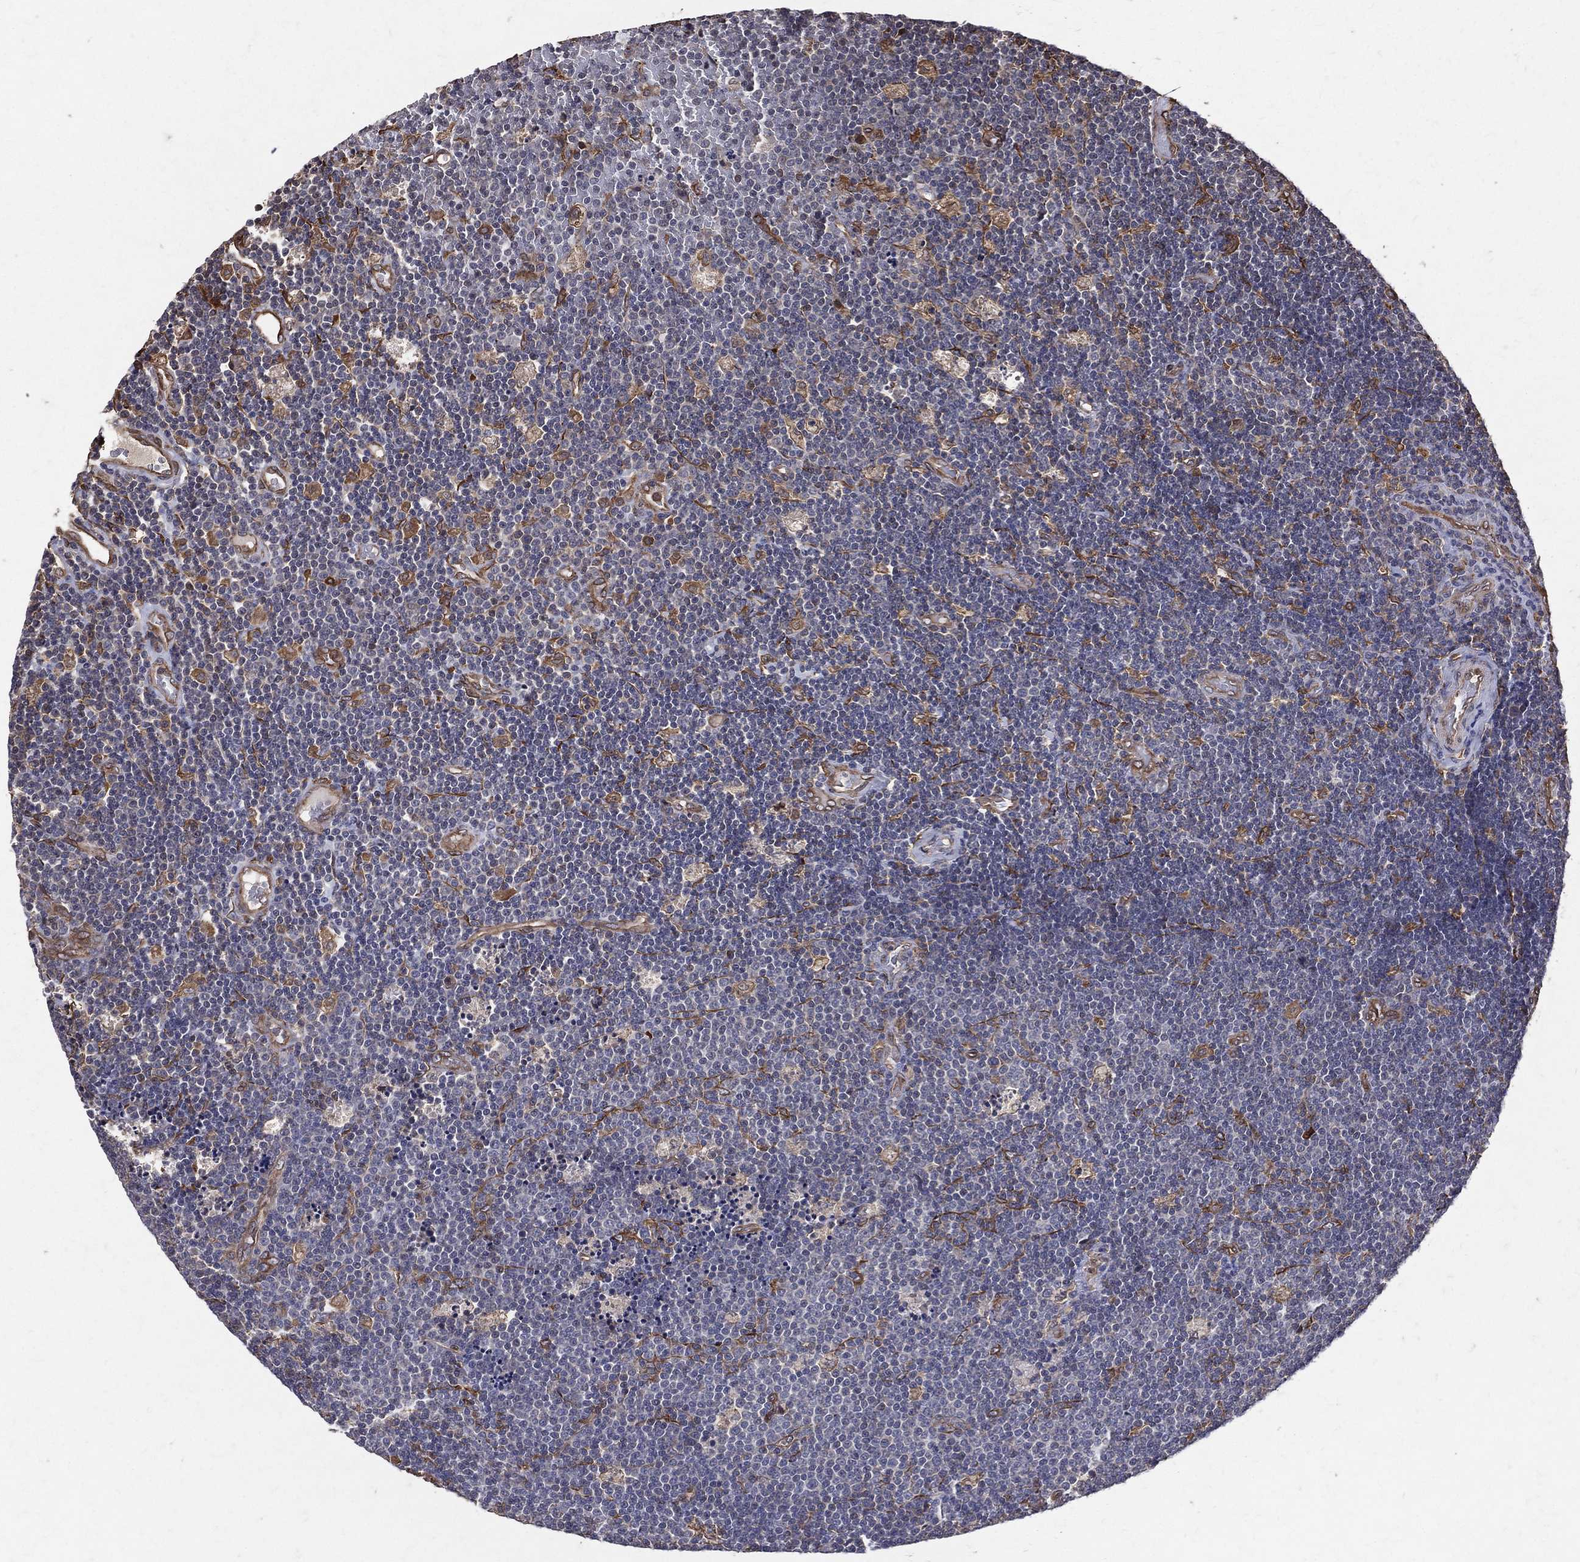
{"staining": {"intensity": "moderate", "quantity": "<25%", "location": "cytoplasmic/membranous"}, "tissue": "lymphoma", "cell_type": "Tumor cells", "image_type": "cancer", "snomed": [{"axis": "morphology", "description": "Malignant lymphoma, non-Hodgkin's type, Low grade"}, {"axis": "topography", "description": "Brain"}], "caption": "Malignant lymphoma, non-Hodgkin's type (low-grade) stained for a protein shows moderate cytoplasmic/membranous positivity in tumor cells.", "gene": "DPYSL2", "patient": {"sex": "female", "age": 66}}